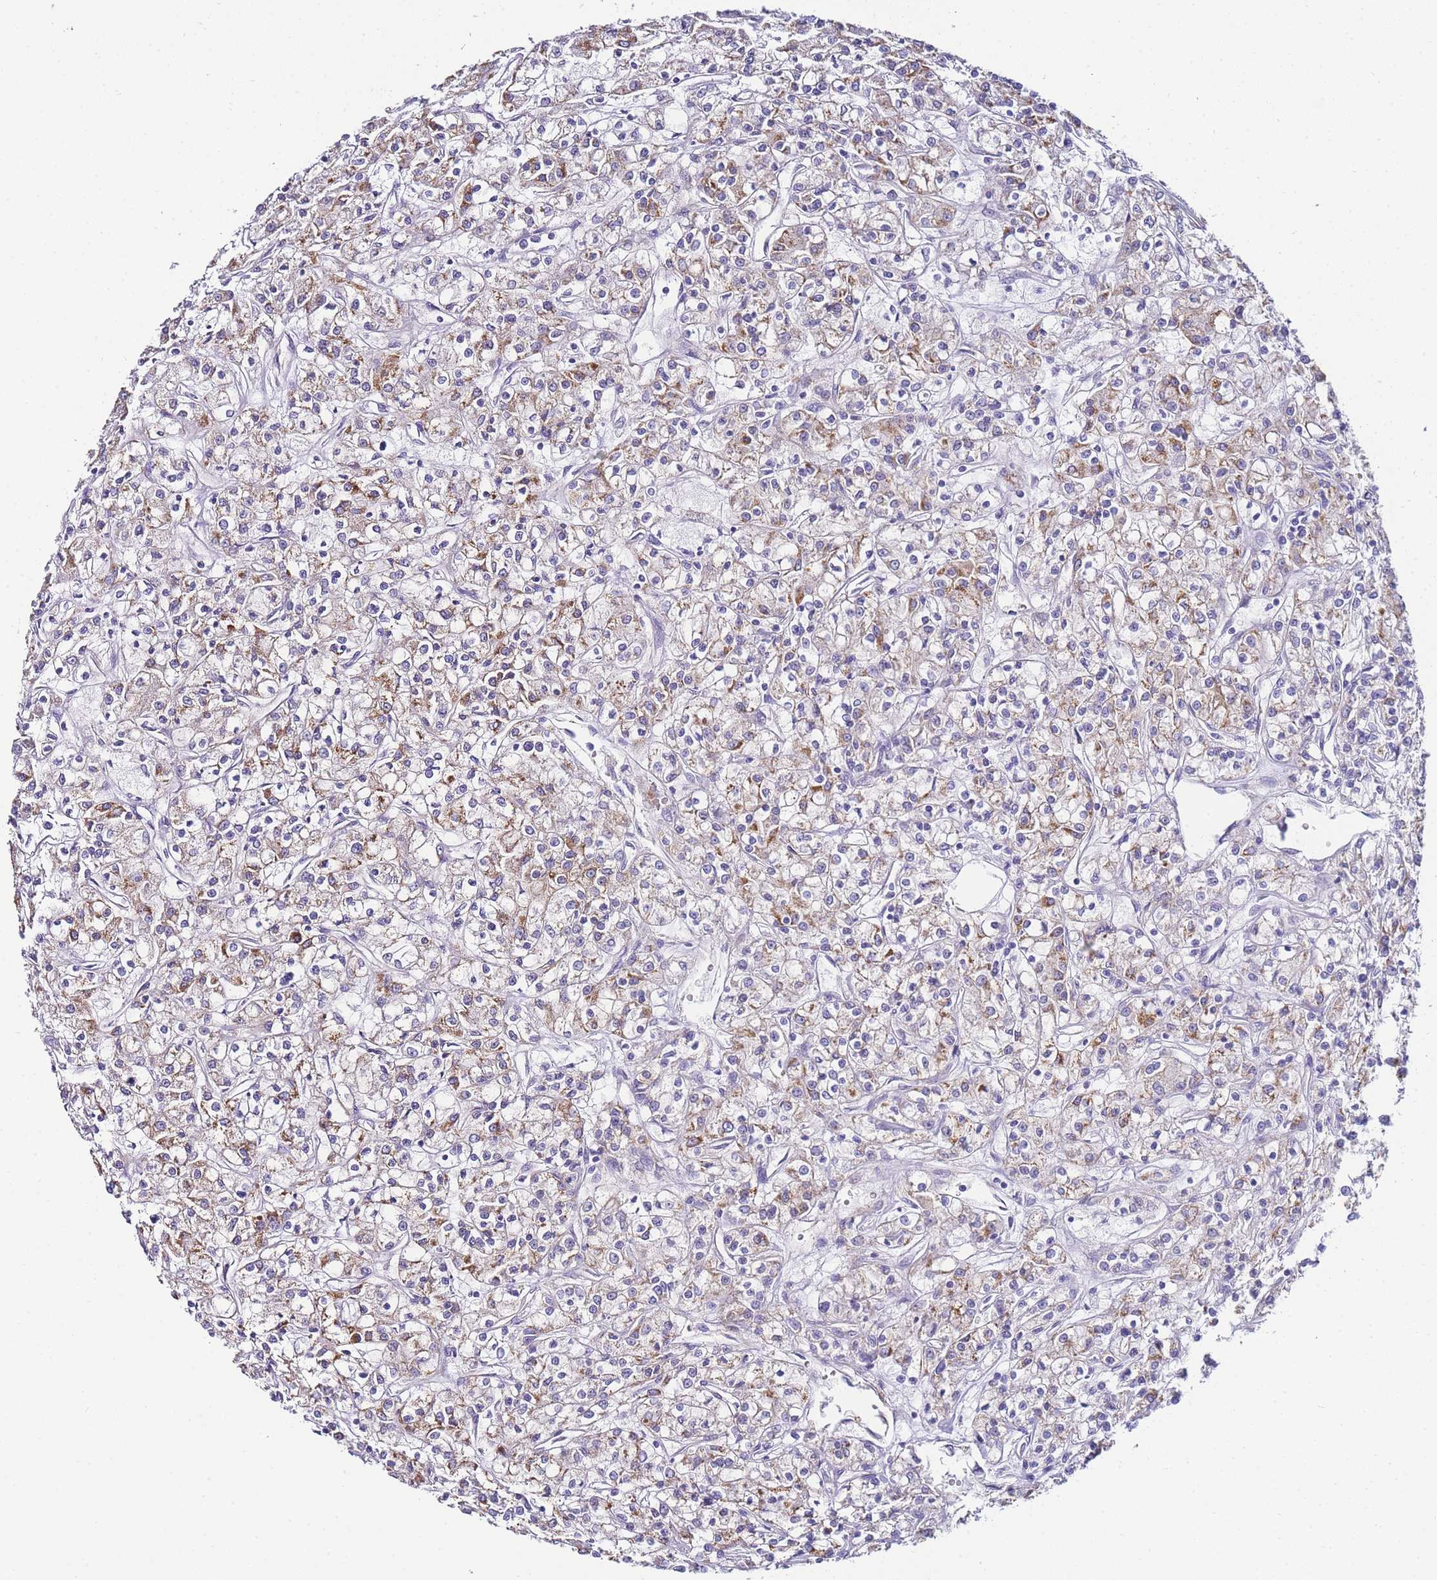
{"staining": {"intensity": "moderate", "quantity": ">75%", "location": "cytoplasmic/membranous"}, "tissue": "renal cancer", "cell_type": "Tumor cells", "image_type": "cancer", "snomed": [{"axis": "morphology", "description": "Adenocarcinoma, NOS"}, {"axis": "topography", "description": "Kidney"}], "caption": "This image displays immunohistochemistry staining of renal cancer (adenocarcinoma), with medium moderate cytoplasmic/membranous expression in approximately >75% of tumor cells.", "gene": "PDCD7", "patient": {"sex": "female", "age": 59}}